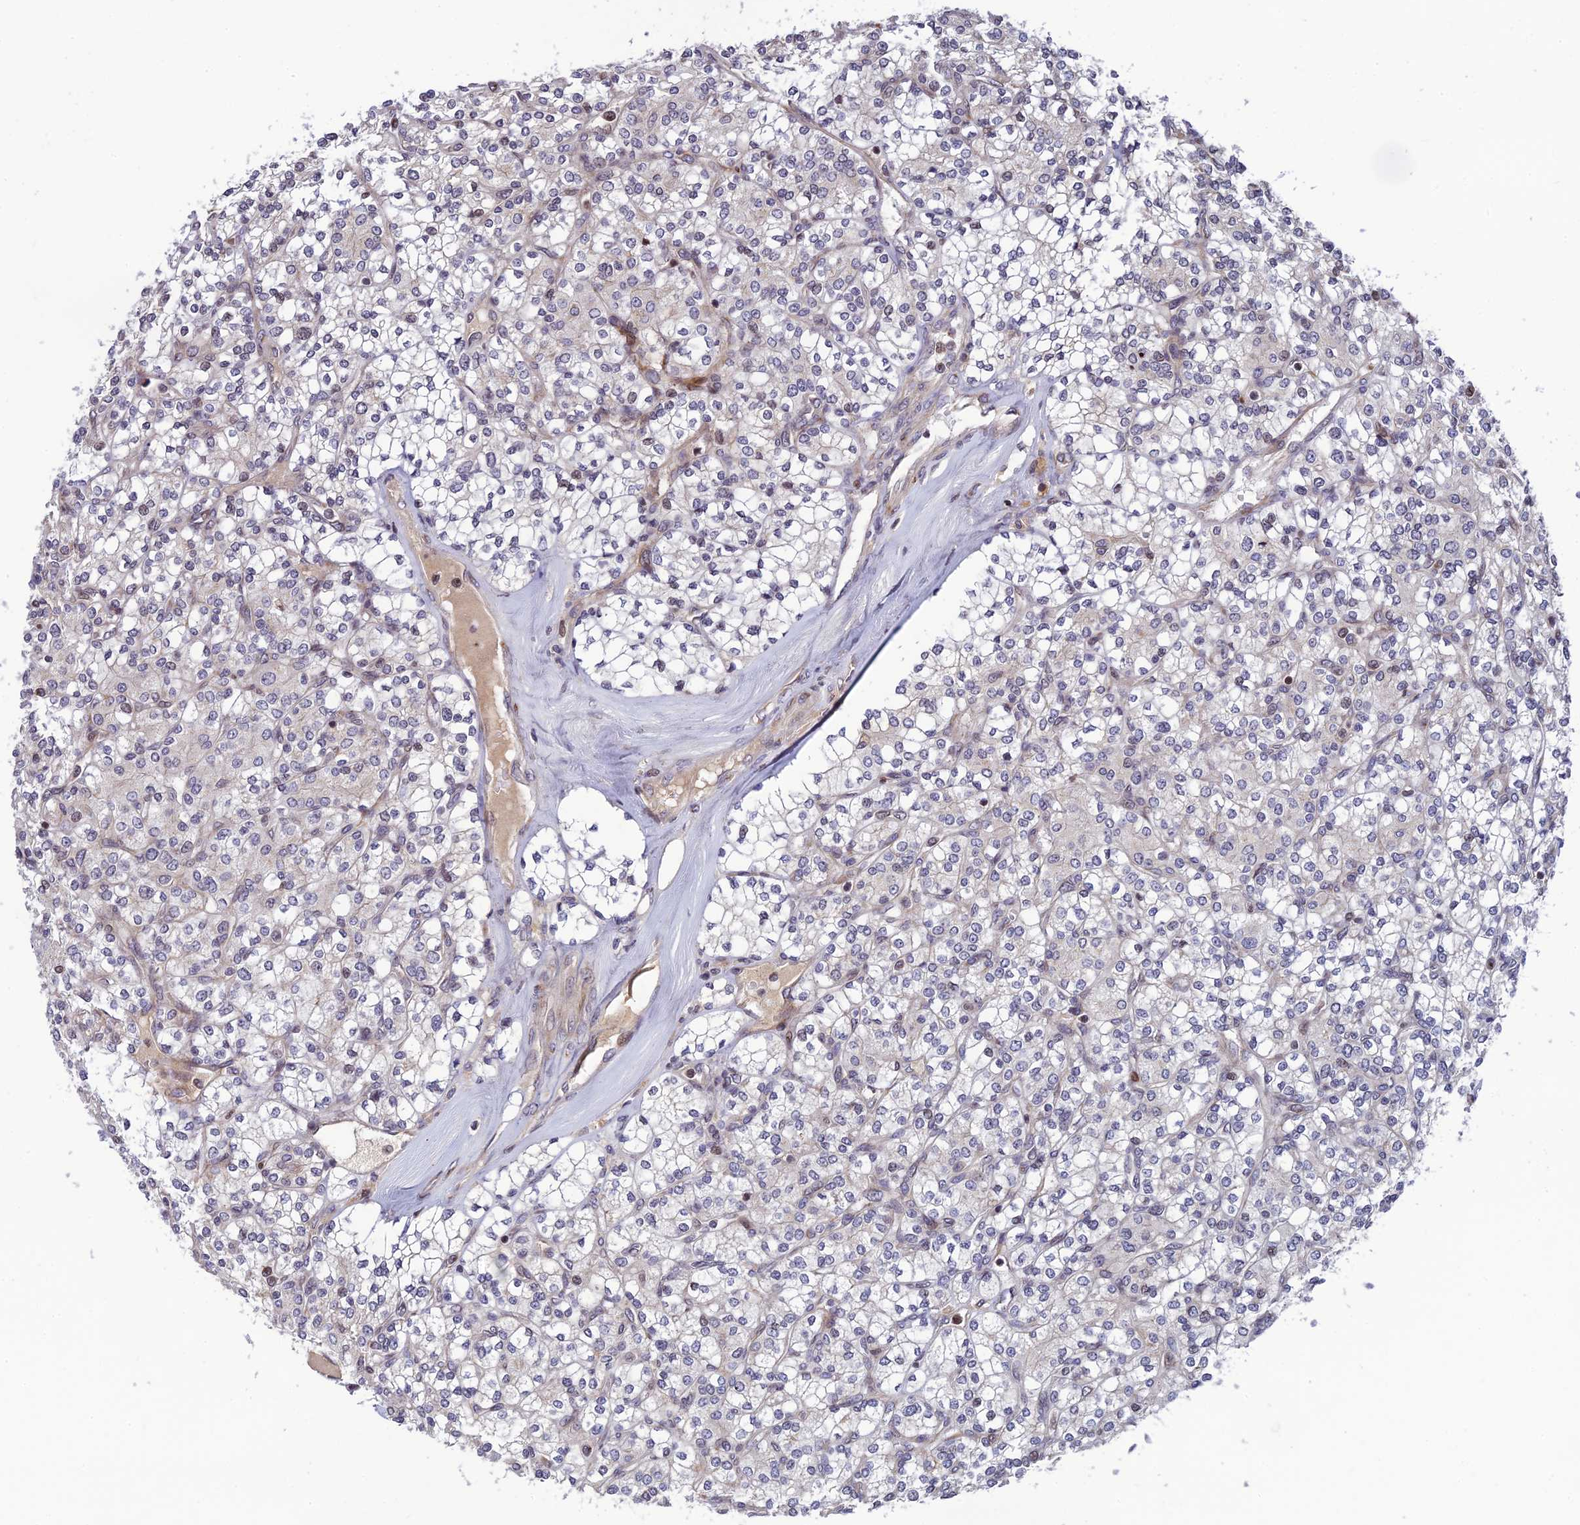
{"staining": {"intensity": "negative", "quantity": "none", "location": "none"}, "tissue": "renal cancer", "cell_type": "Tumor cells", "image_type": "cancer", "snomed": [{"axis": "morphology", "description": "Adenocarcinoma, NOS"}, {"axis": "topography", "description": "Kidney"}], "caption": "This is a photomicrograph of immunohistochemistry (IHC) staining of renal adenocarcinoma, which shows no expression in tumor cells.", "gene": "SMIM7", "patient": {"sex": "male", "age": 77}}